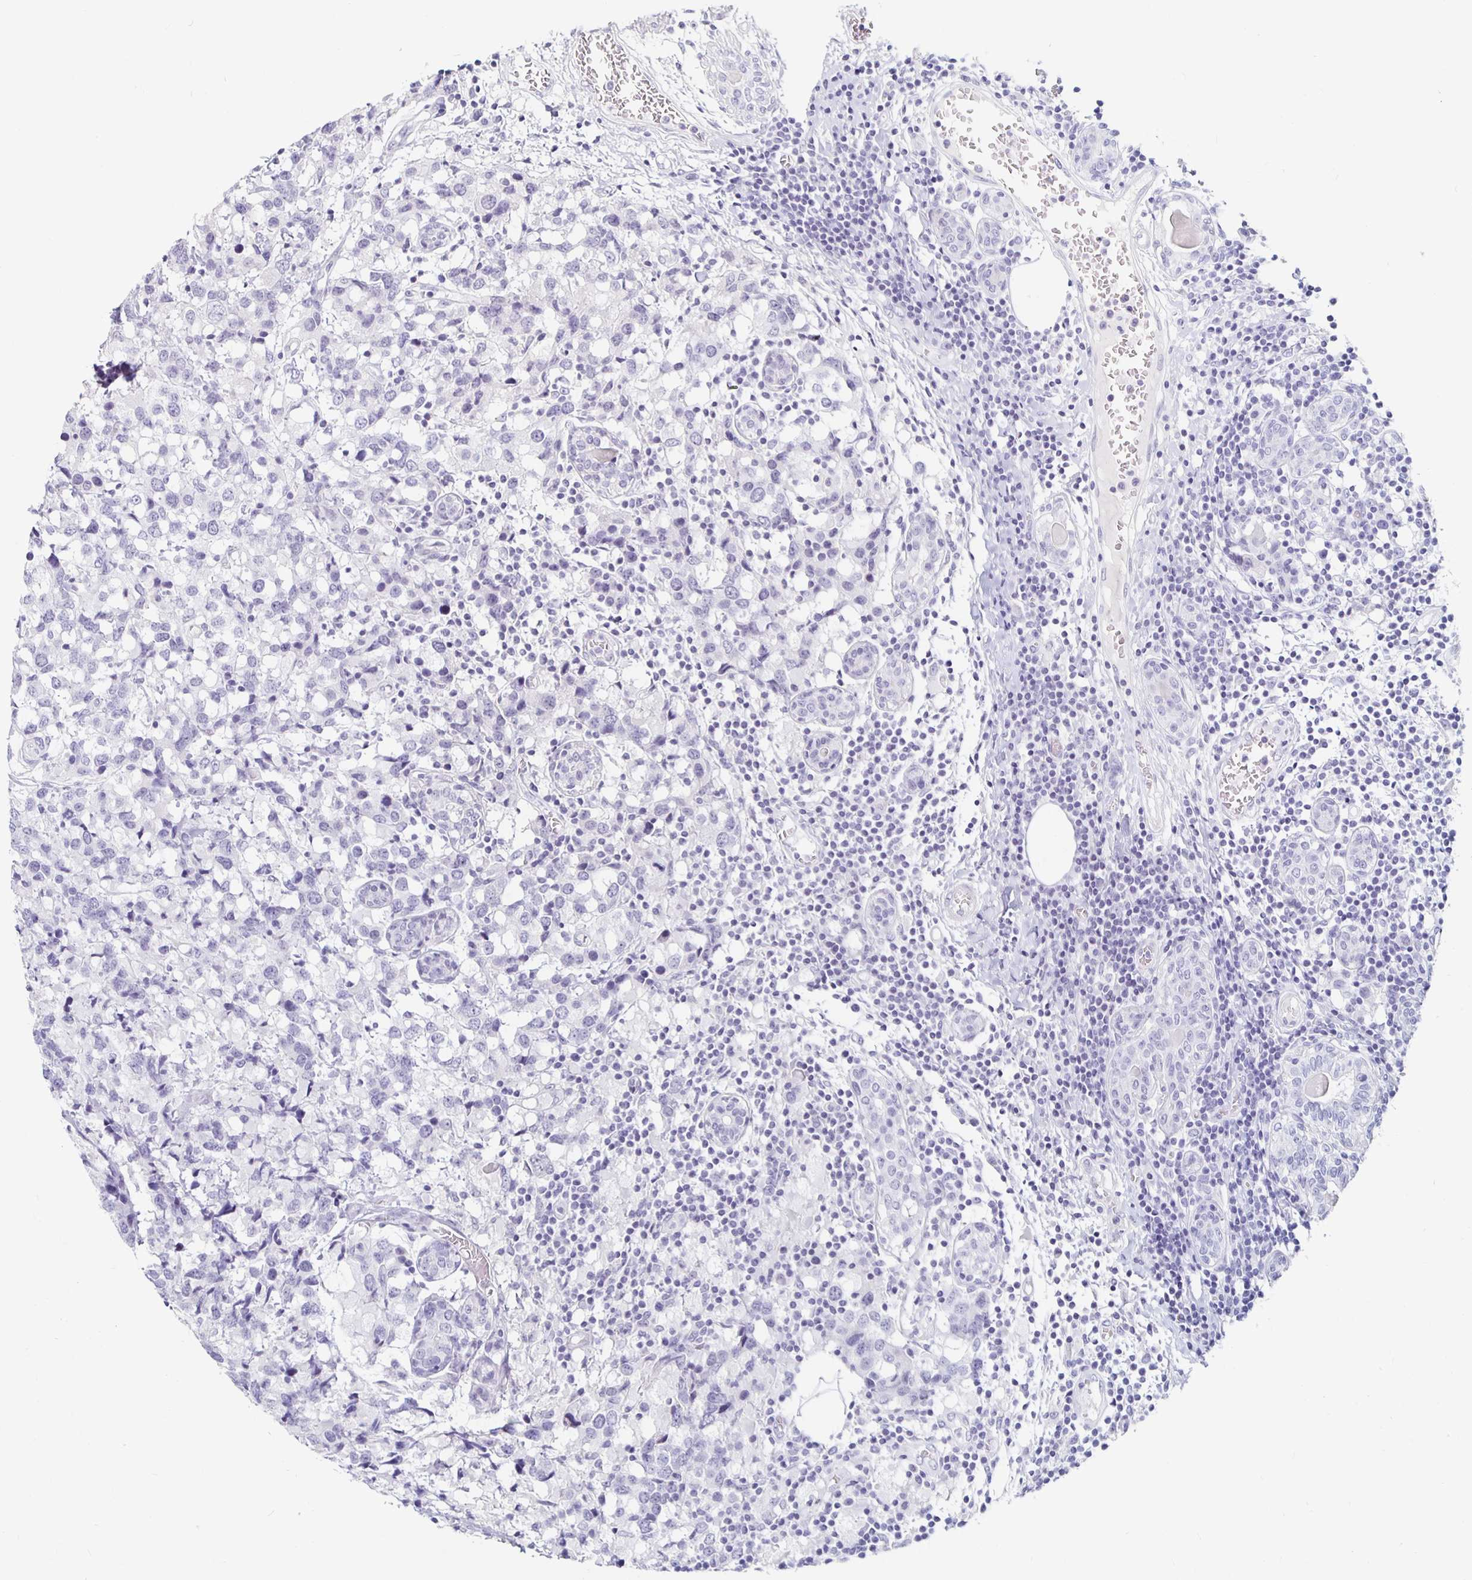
{"staining": {"intensity": "negative", "quantity": "none", "location": "none"}, "tissue": "breast cancer", "cell_type": "Tumor cells", "image_type": "cancer", "snomed": [{"axis": "morphology", "description": "Lobular carcinoma"}, {"axis": "topography", "description": "Breast"}], "caption": "This is an IHC histopathology image of lobular carcinoma (breast). There is no expression in tumor cells.", "gene": "KCNQ2", "patient": {"sex": "female", "age": 59}}